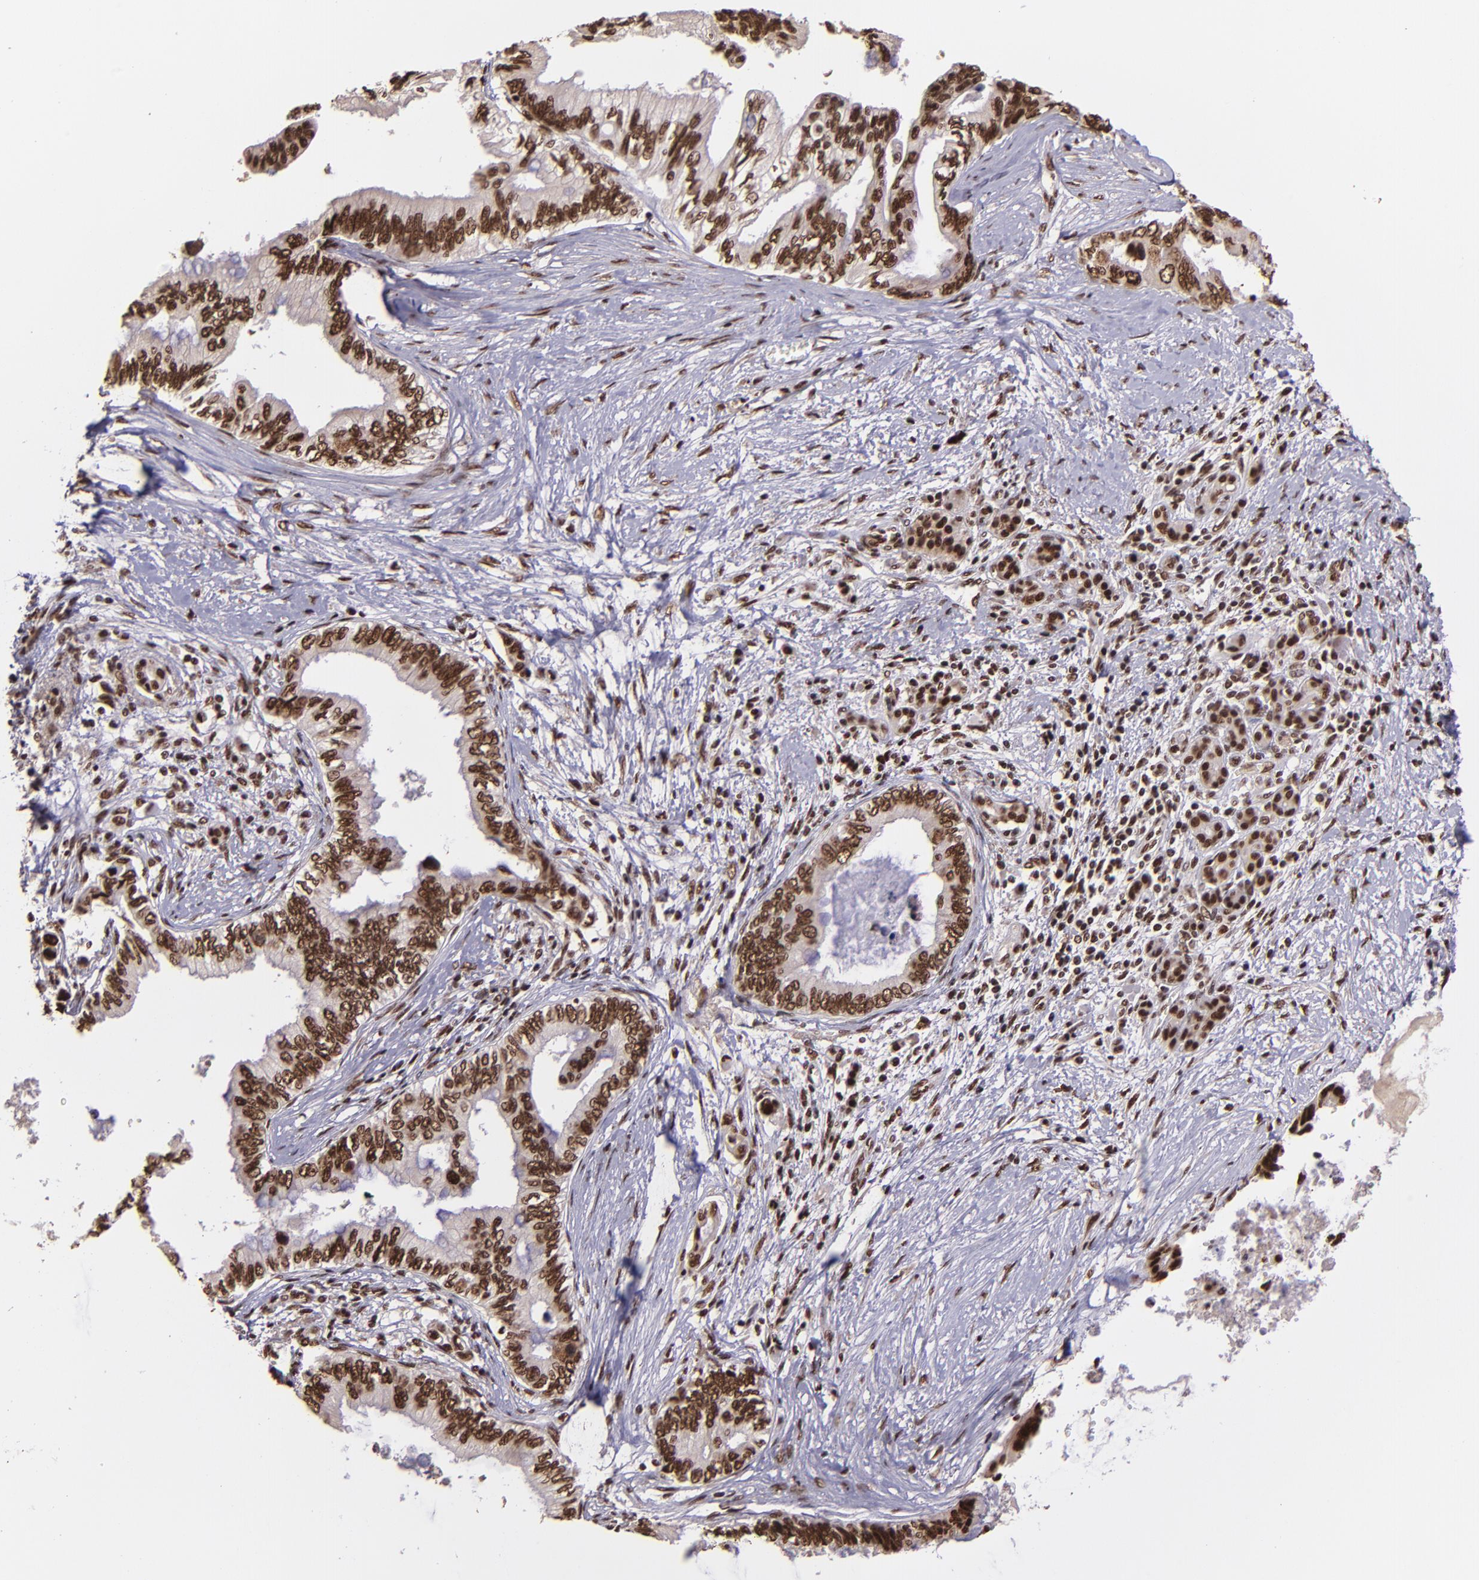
{"staining": {"intensity": "strong", "quantity": ">75%", "location": "nuclear"}, "tissue": "pancreatic cancer", "cell_type": "Tumor cells", "image_type": "cancer", "snomed": [{"axis": "morphology", "description": "Adenocarcinoma, NOS"}, {"axis": "topography", "description": "Pancreas"}], "caption": "High-power microscopy captured an IHC histopathology image of pancreatic adenocarcinoma, revealing strong nuclear expression in about >75% of tumor cells.", "gene": "PQBP1", "patient": {"sex": "female", "age": 66}}